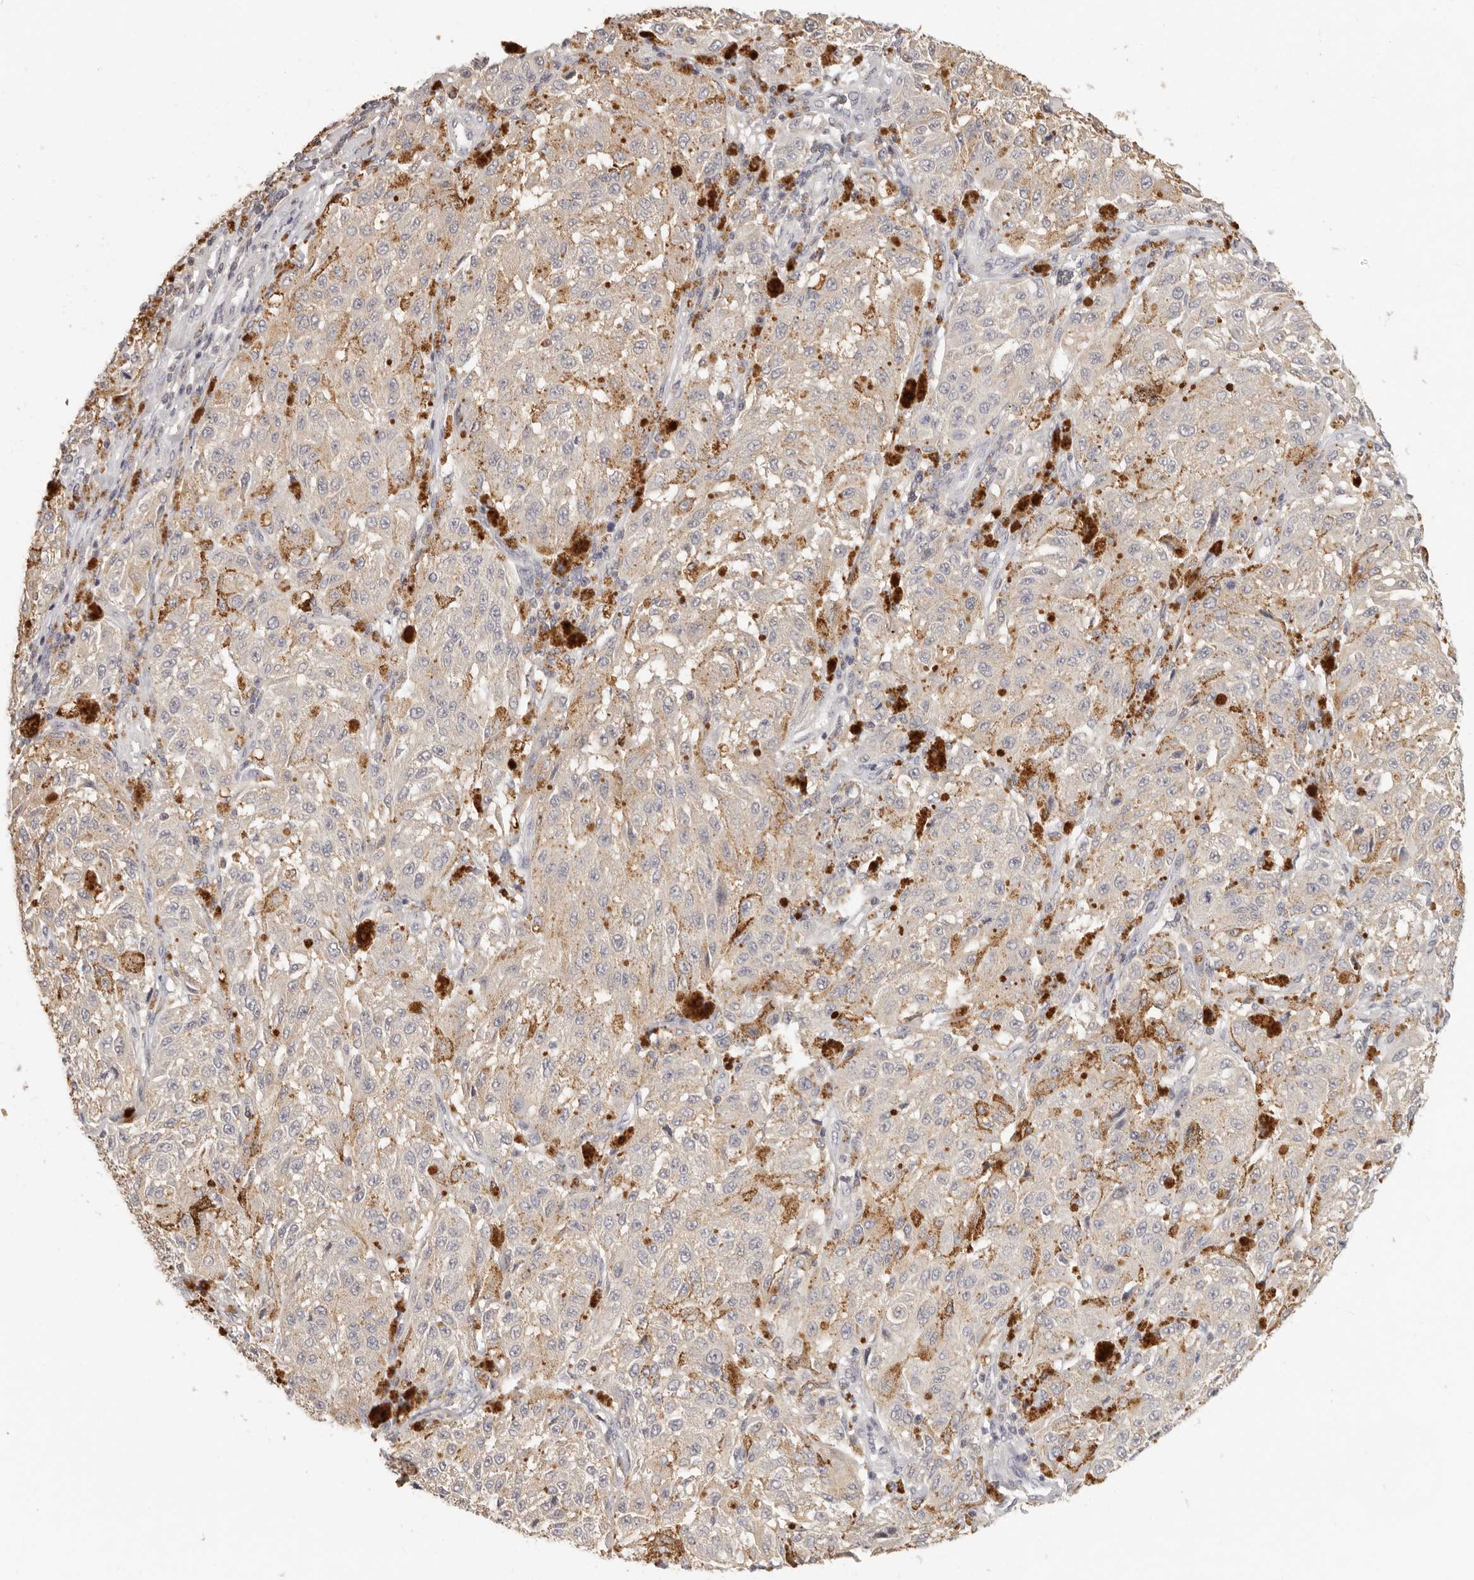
{"staining": {"intensity": "negative", "quantity": "none", "location": "none"}, "tissue": "melanoma", "cell_type": "Tumor cells", "image_type": "cancer", "snomed": [{"axis": "morphology", "description": "Malignant melanoma, NOS"}, {"axis": "topography", "description": "Skin"}], "caption": "Tumor cells show no significant protein positivity in malignant melanoma.", "gene": "CSK", "patient": {"sex": "female", "age": 64}}